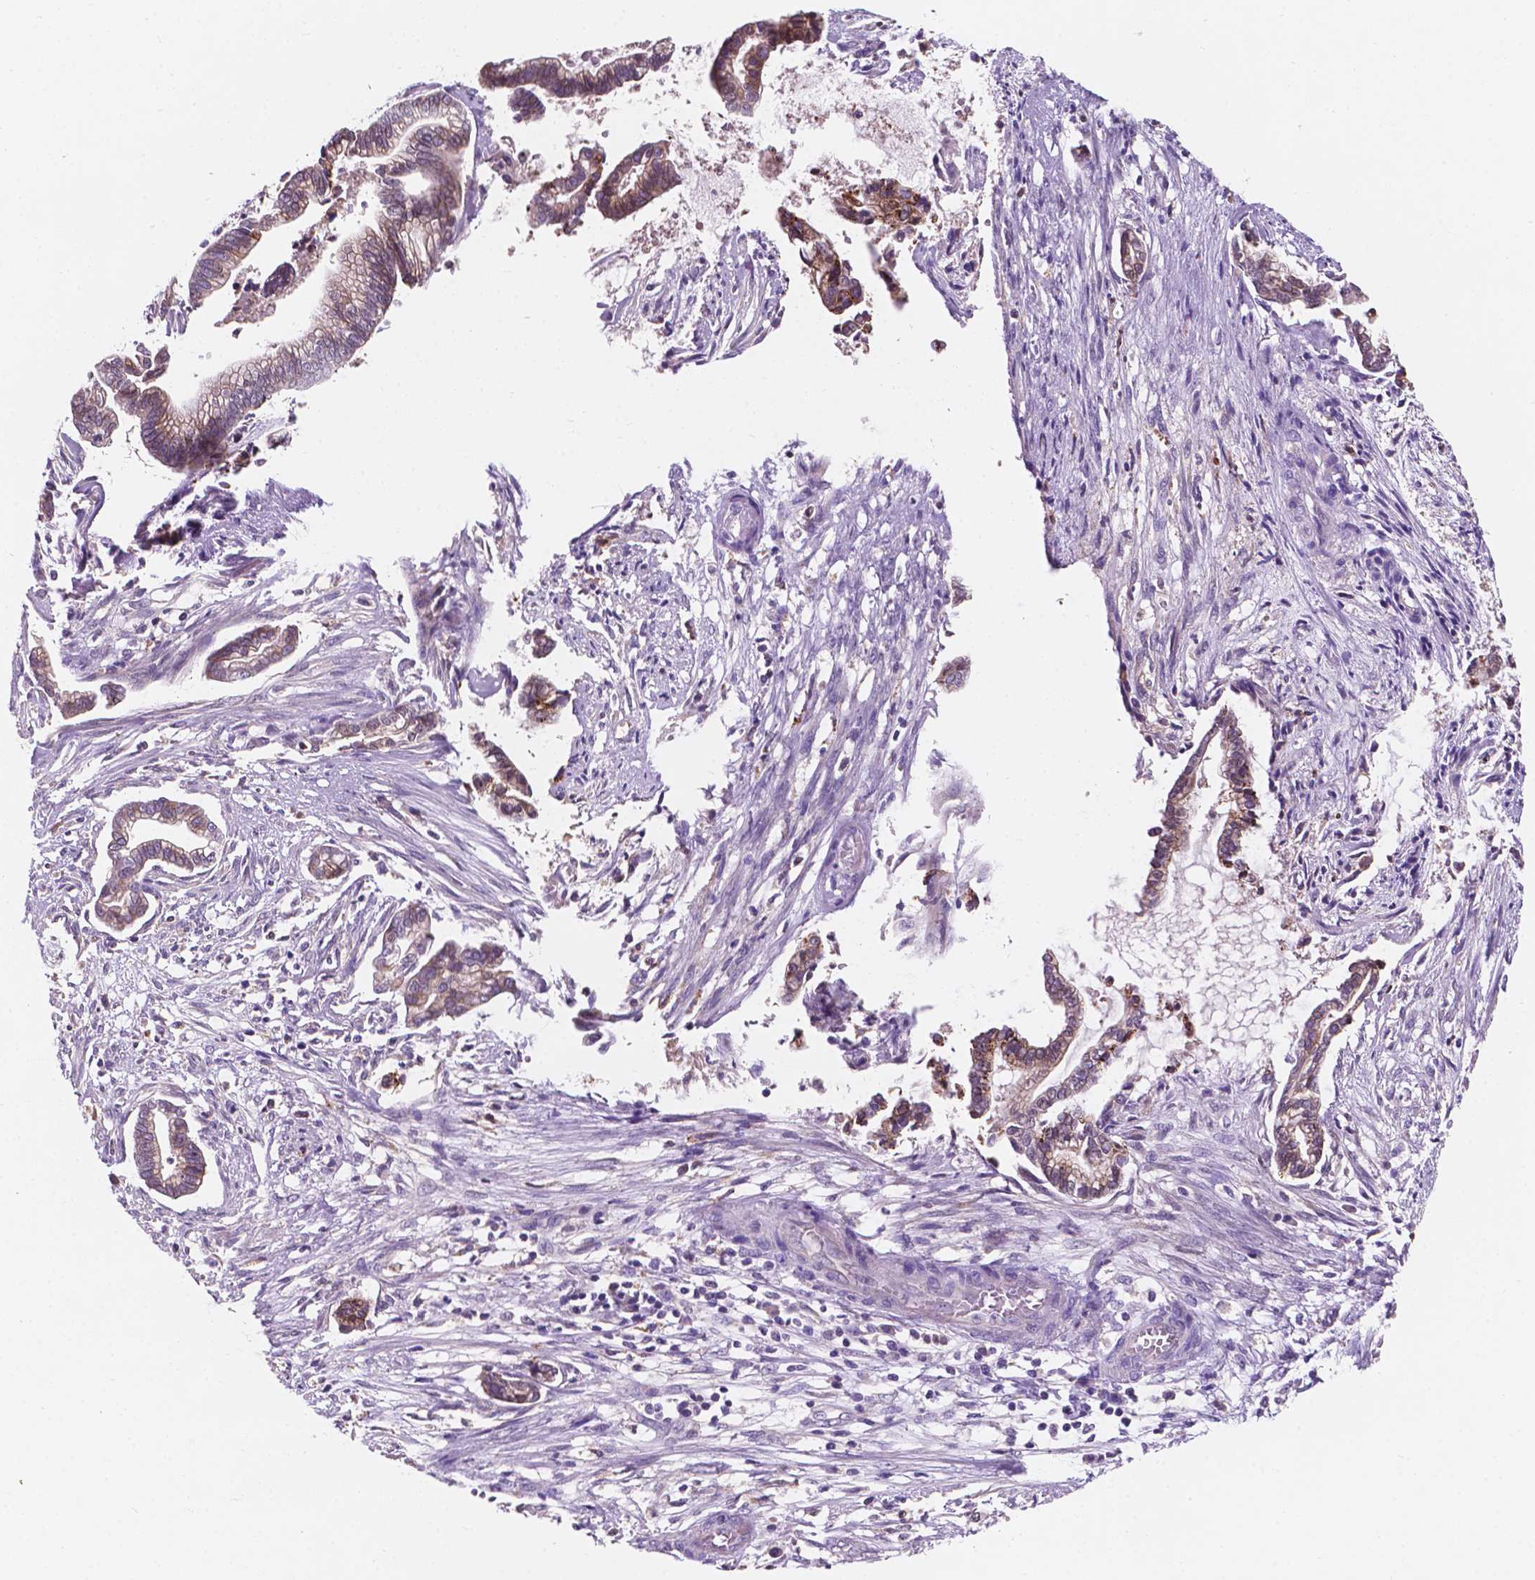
{"staining": {"intensity": "weak", "quantity": ">75%", "location": "cytoplasmic/membranous"}, "tissue": "cervical cancer", "cell_type": "Tumor cells", "image_type": "cancer", "snomed": [{"axis": "morphology", "description": "Adenocarcinoma, NOS"}, {"axis": "topography", "description": "Cervix"}], "caption": "Protein staining of cervical cancer (adenocarcinoma) tissue demonstrates weak cytoplasmic/membranous expression in about >75% of tumor cells. The staining was performed using DAB (3,3'-diaminobenzidine), with brown indicating positive protein expression. Nuclei are stained blue with hematoxylin.", "gene": "IREB2", "patient": {"sex": "female", "age": 62}}